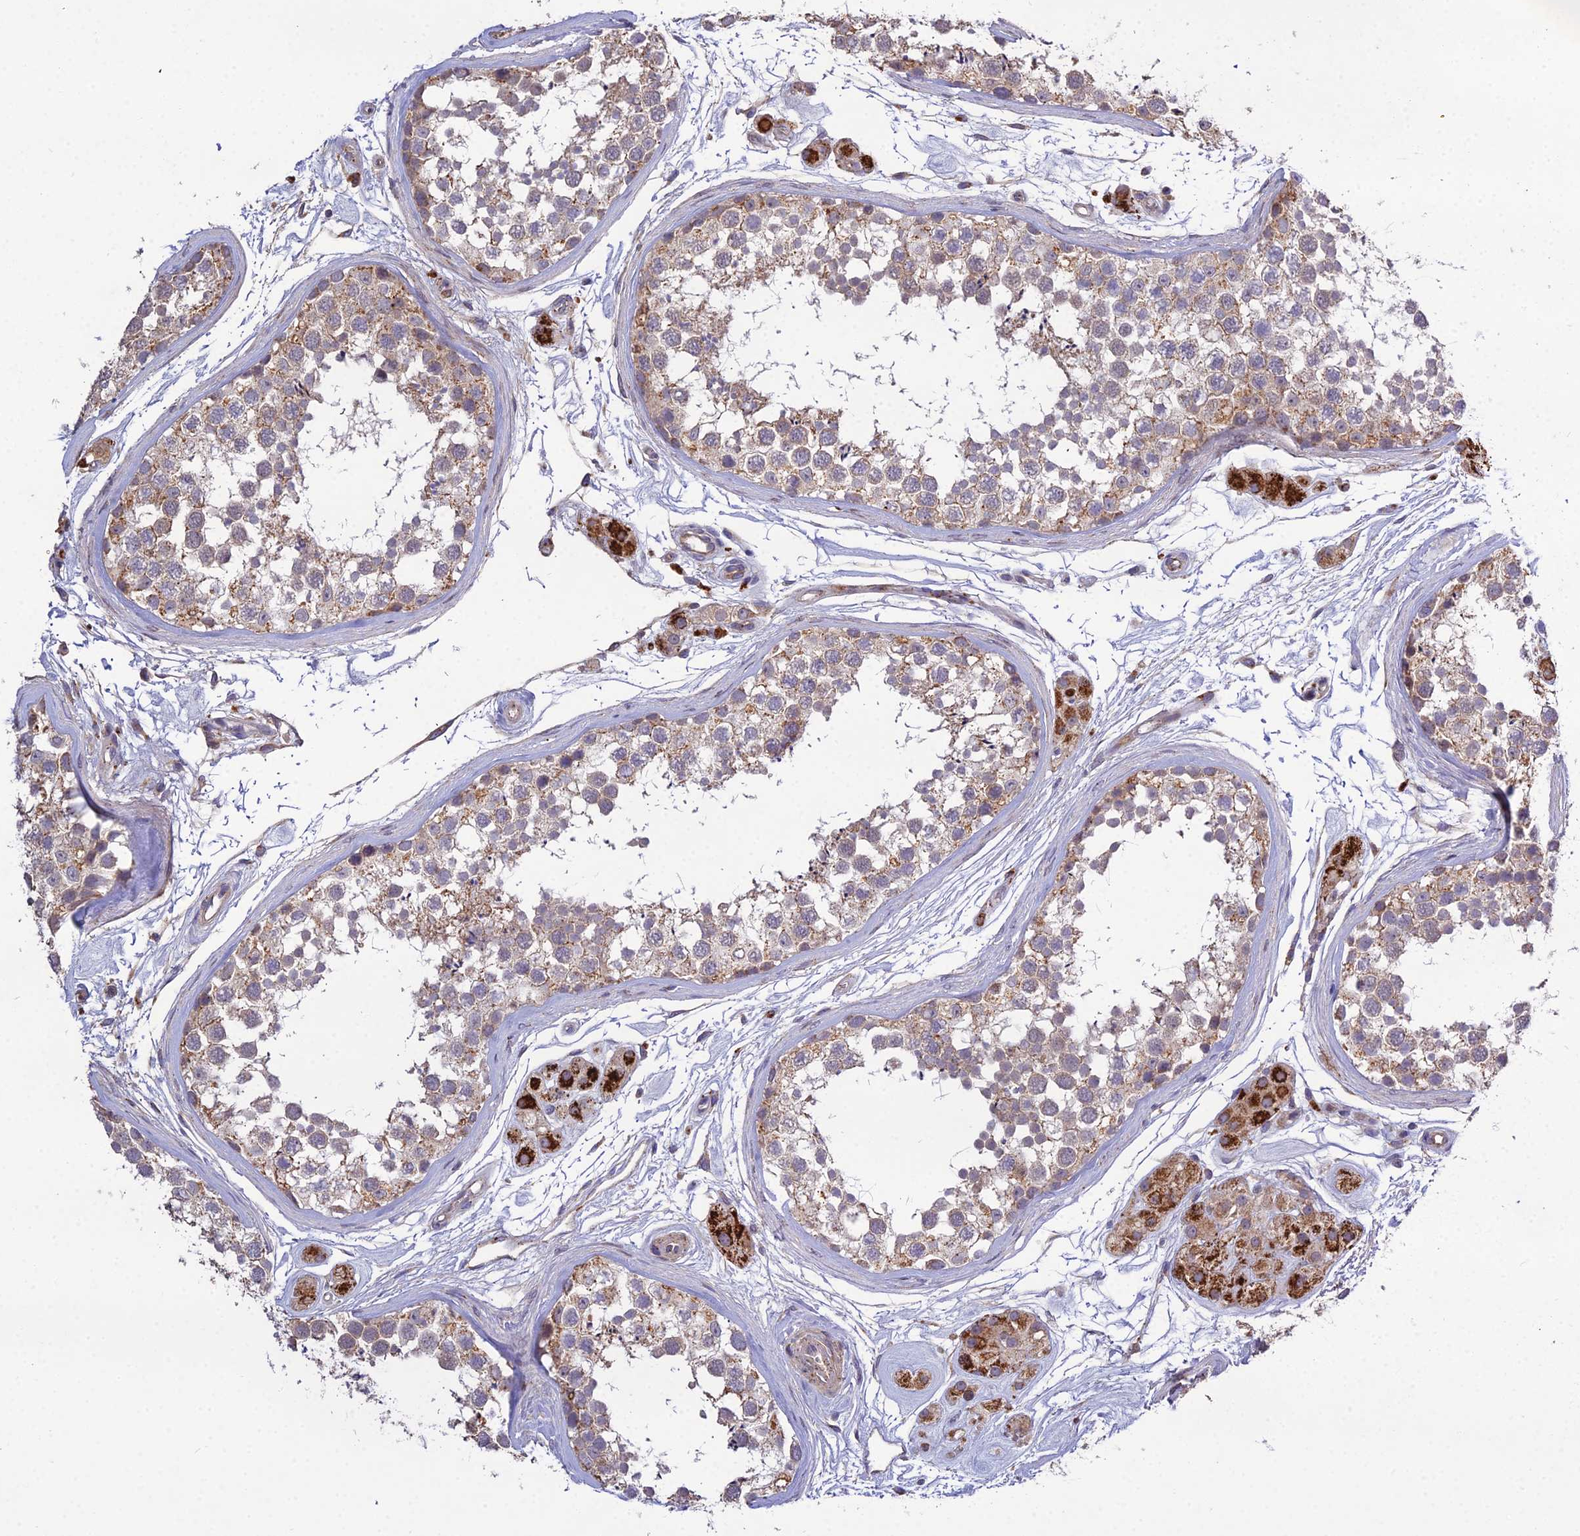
{"staining": {"intensity": "moderate", "quantity": "25%-75%", "location": "cytoplasmic/membranous"}, "tissue": "testis", "cell_type": "Cells in seminiferous ducts", "image_type": "normal", "snomed": [{"axis": "morphology", "description": "Normal tissue, NOS"}, {"axis": "topography", "description": "Testis"}], "caption": "Immunohistochemical staining of normal human testis reveals medium levels of moderate cytoplasmic/membranous positivity in about 25%-75% of cells in seminiferous ducts. (IHC, brightfield microscopy, high magnification).", "gene": "EID2", "patient": {"sex": "male", "age": 56}}